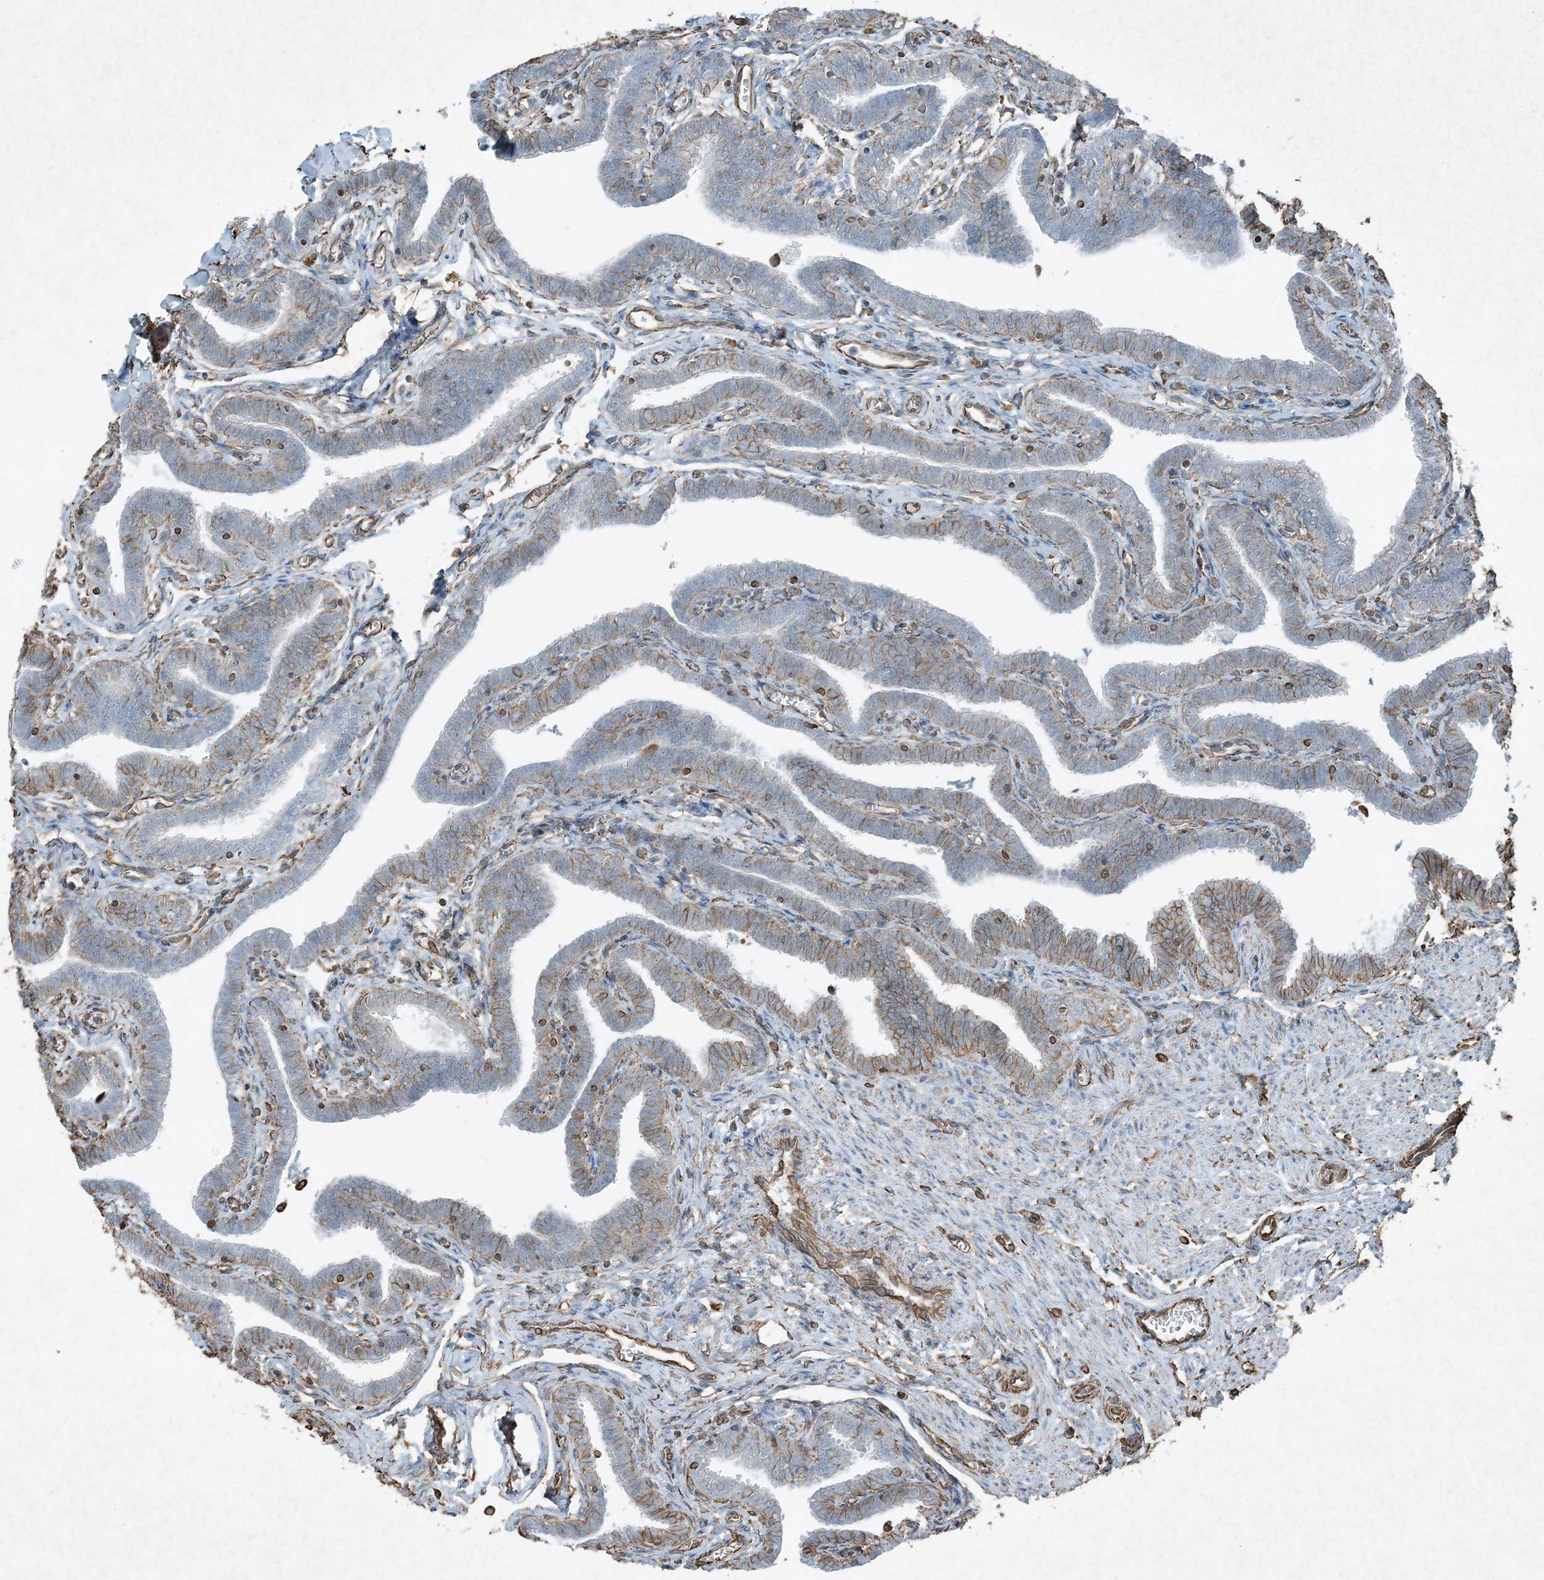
{"staining": {"intensity": "moderate", "quantity": "25%-75%", "location": "cytoplasmic/membranous"}, "tissue": "fallopian tube", "cell_type": "Glandular cells", "image_type": "normal", "snomed": [{"axis": "morphology", "description": "Normal tissue, NOS"}, {"axis": "topography", "description": "Fallopian tube"}], "caption": "This image exhibits IHC staining of unremarkable human fallopian tube, with medium moderate cytoplasmic/membranous expression in approximately 25%-75% of glandular cells.", "gene": "RYK", "patient": {"sex": "female", "age": 36}}